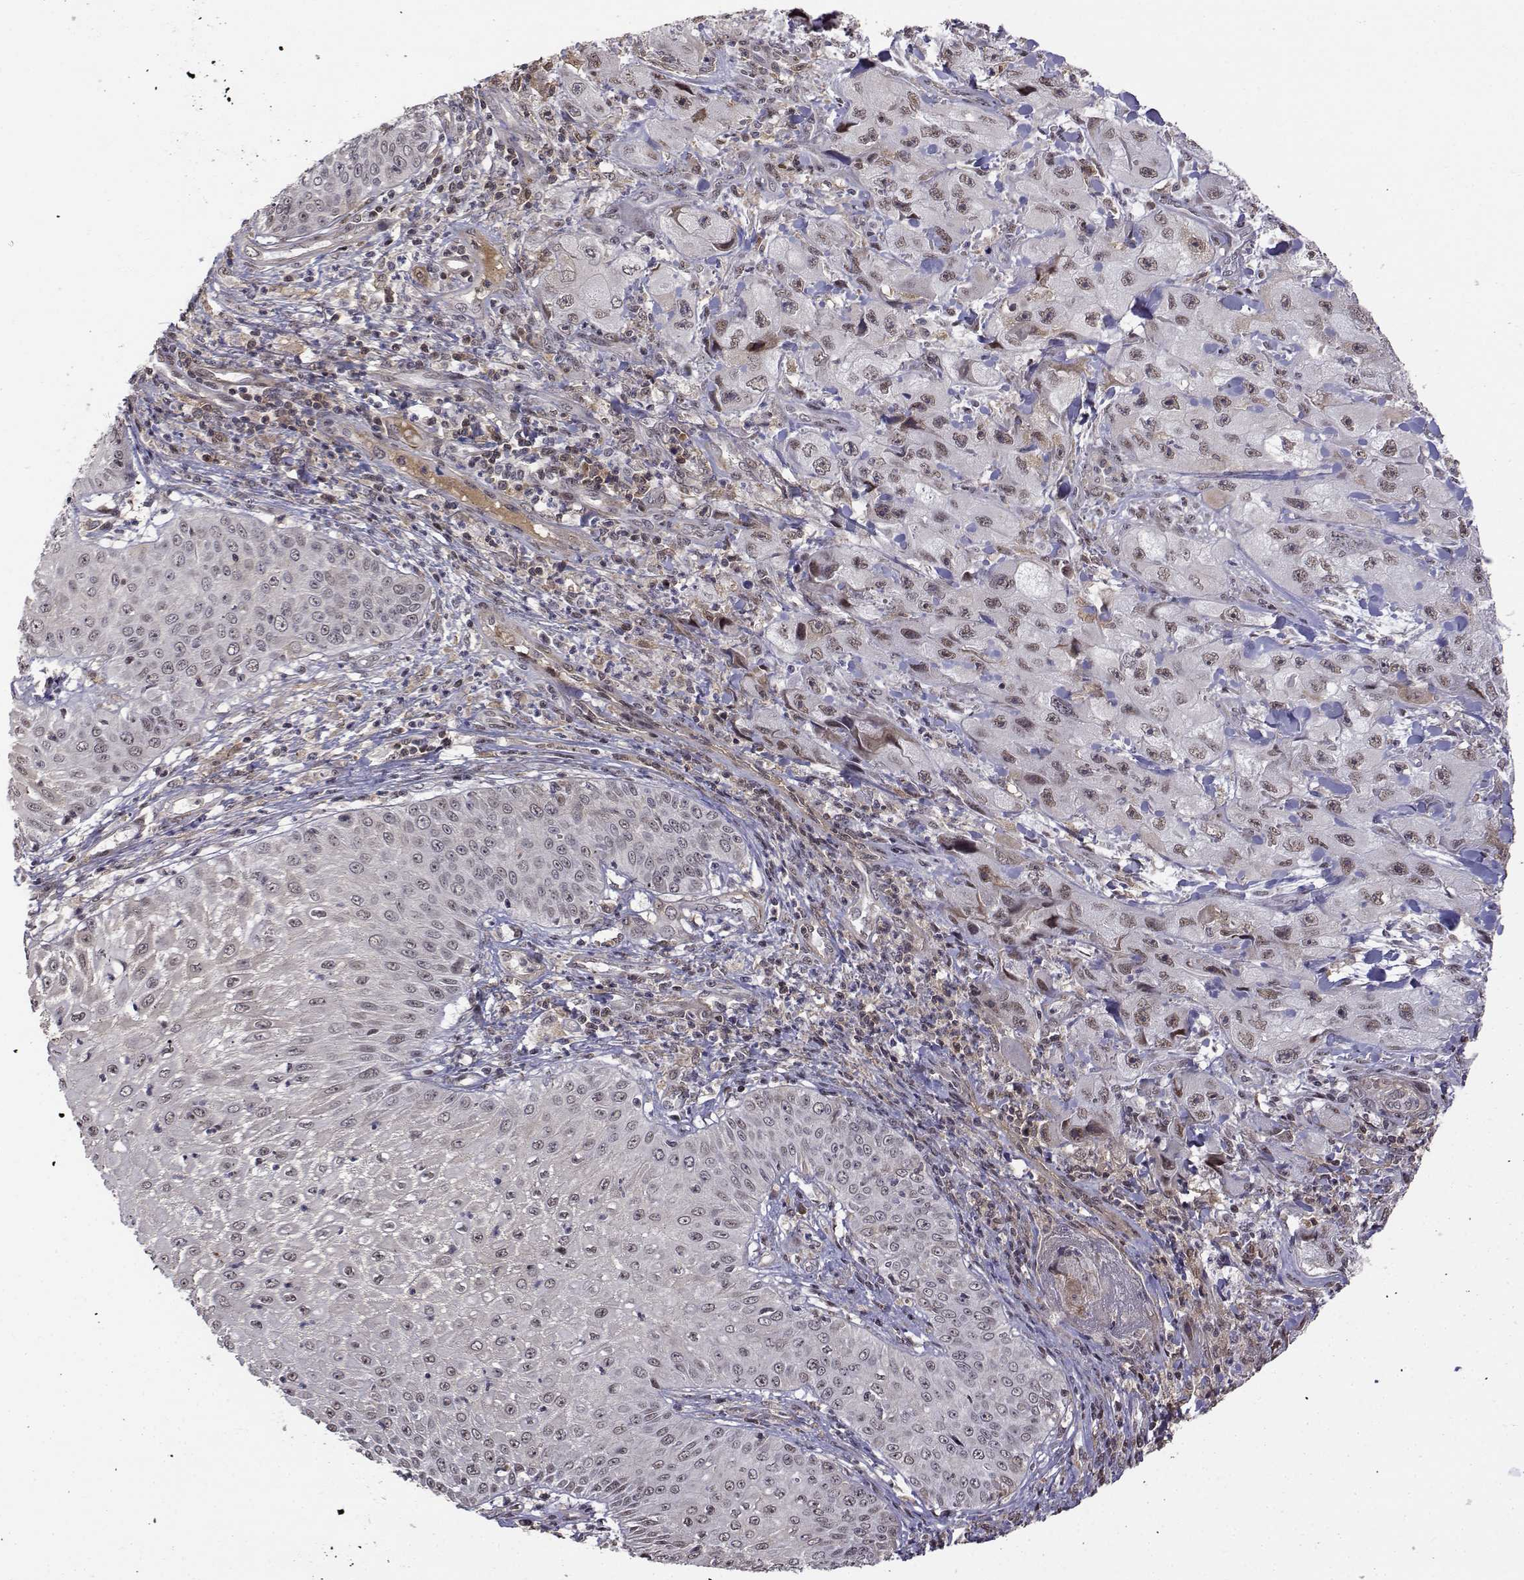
{"staining": {"intensity": "weak", "quantity": ">75%", "location": "nuclear"}, "tissue": "skin cancer", "cell_type": "Tumor cells", "image_type": "cancer", "snomed": [{"axis": "morphology", "description": "Squamous cell carcinoma, NOS"}, {"axis": "topography", "description": "Skin"}, {"axis": "topography", "description": "Subcutis"}], "caption": "Protein expression by IHC demonstrates weak nuclear expression in approximately >75% of tumor cells in skin squamous cell carcinoma.", "gene": "ITGA7", "patient": {"sex": "male", "age": 73}}